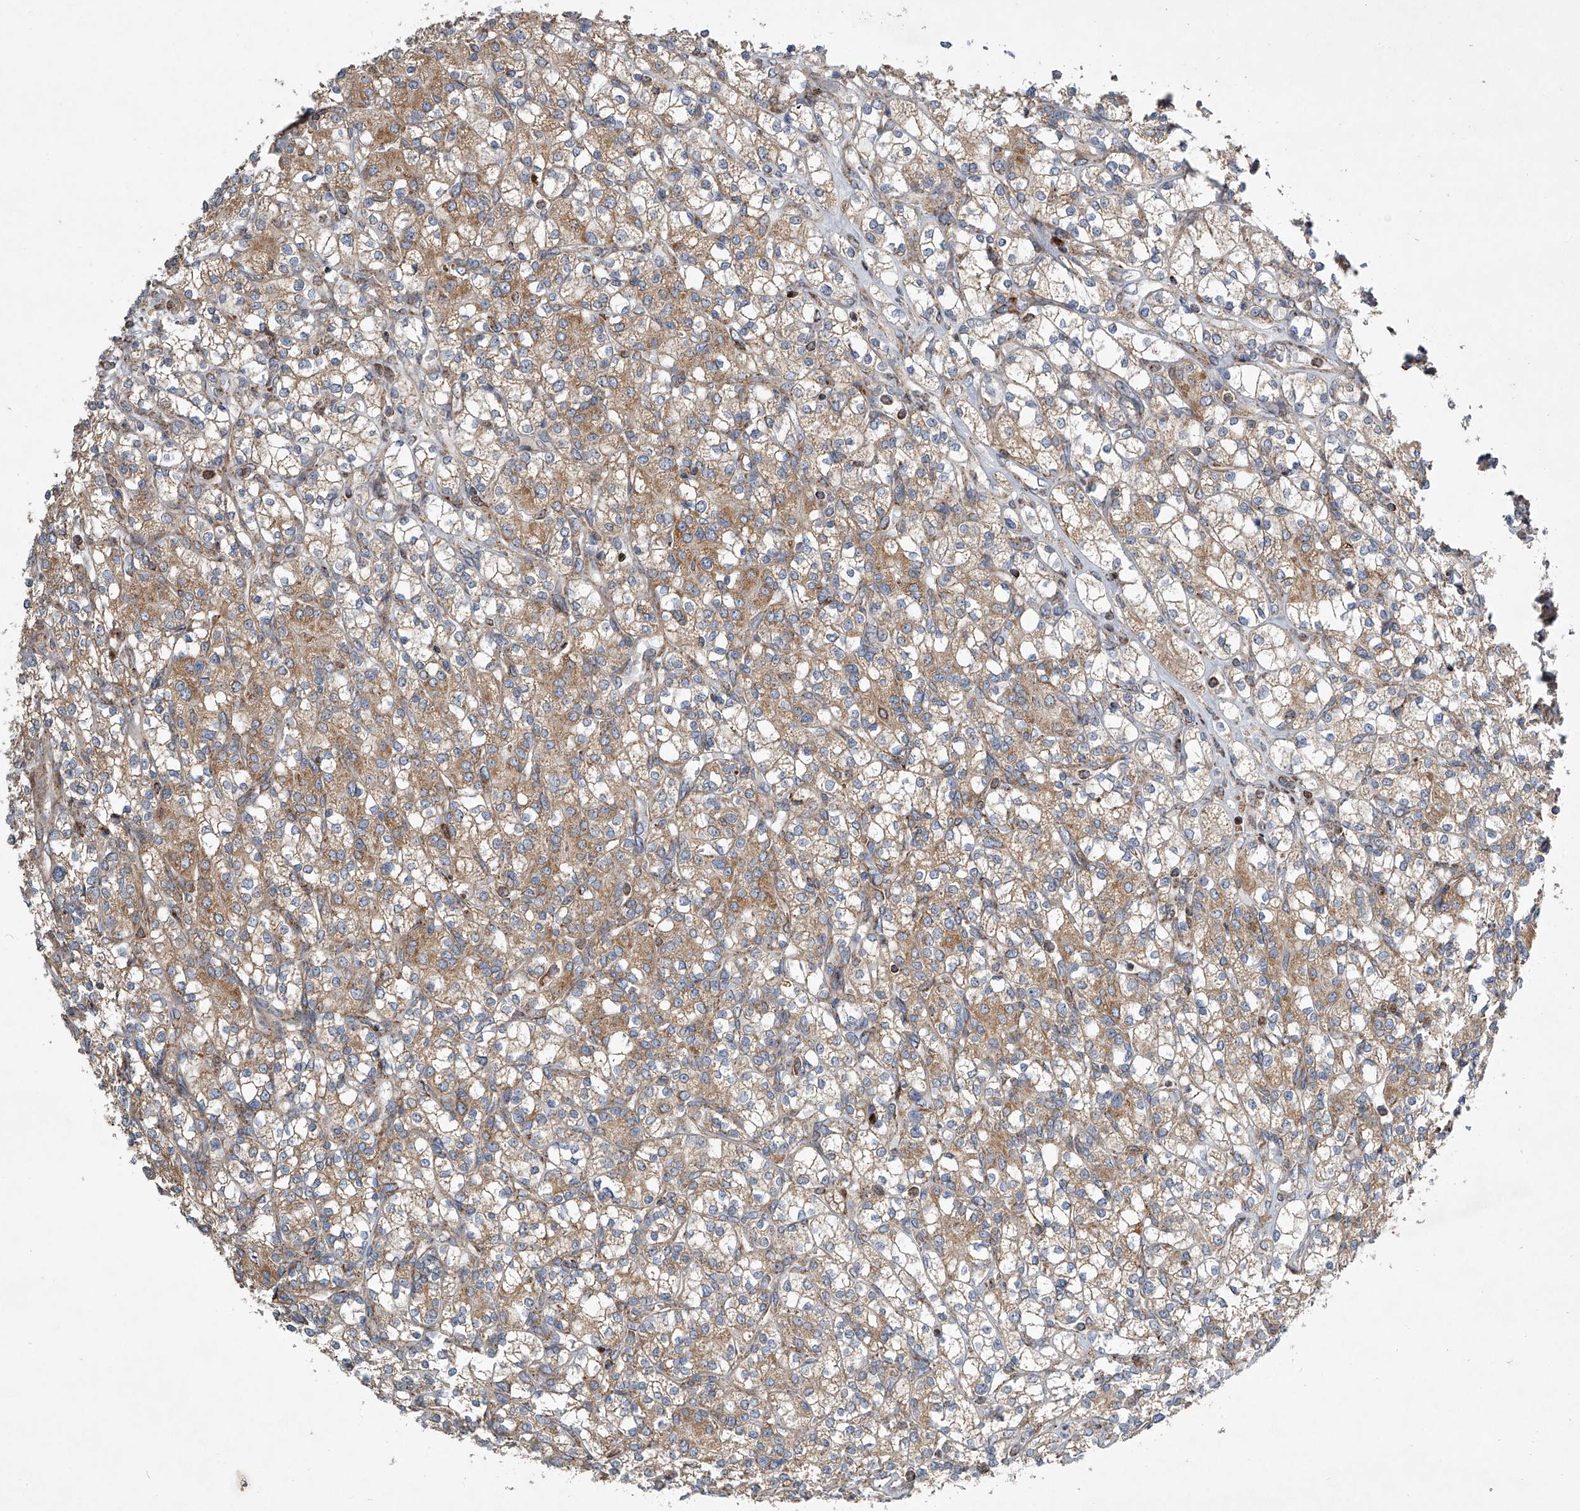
{"staining": {"intensity": "moderate", "quantity": ">75%", "location": "cytoplasmic/membranous"}, "tissue": "renal cancer", "cell_type": "Tumor cells", "image_type": "cancer", "snomed": [{"axis": "morphology", "description": "Adenocarcinoma, NOS"}, {"axis": "topography", "description": "Kidney"}], "caption": "Tumor cells show medium levels of moderate cytoplasmic/membranous expression in approximately >75% of cells in human adenocarcinoma (renal). (Stains: DAB in brown, nuclei in blue, Microscopy: brightfield microscopy at high magnification).", "gene": "STRADA", "patient": {"sex": "male", "age": 77}}